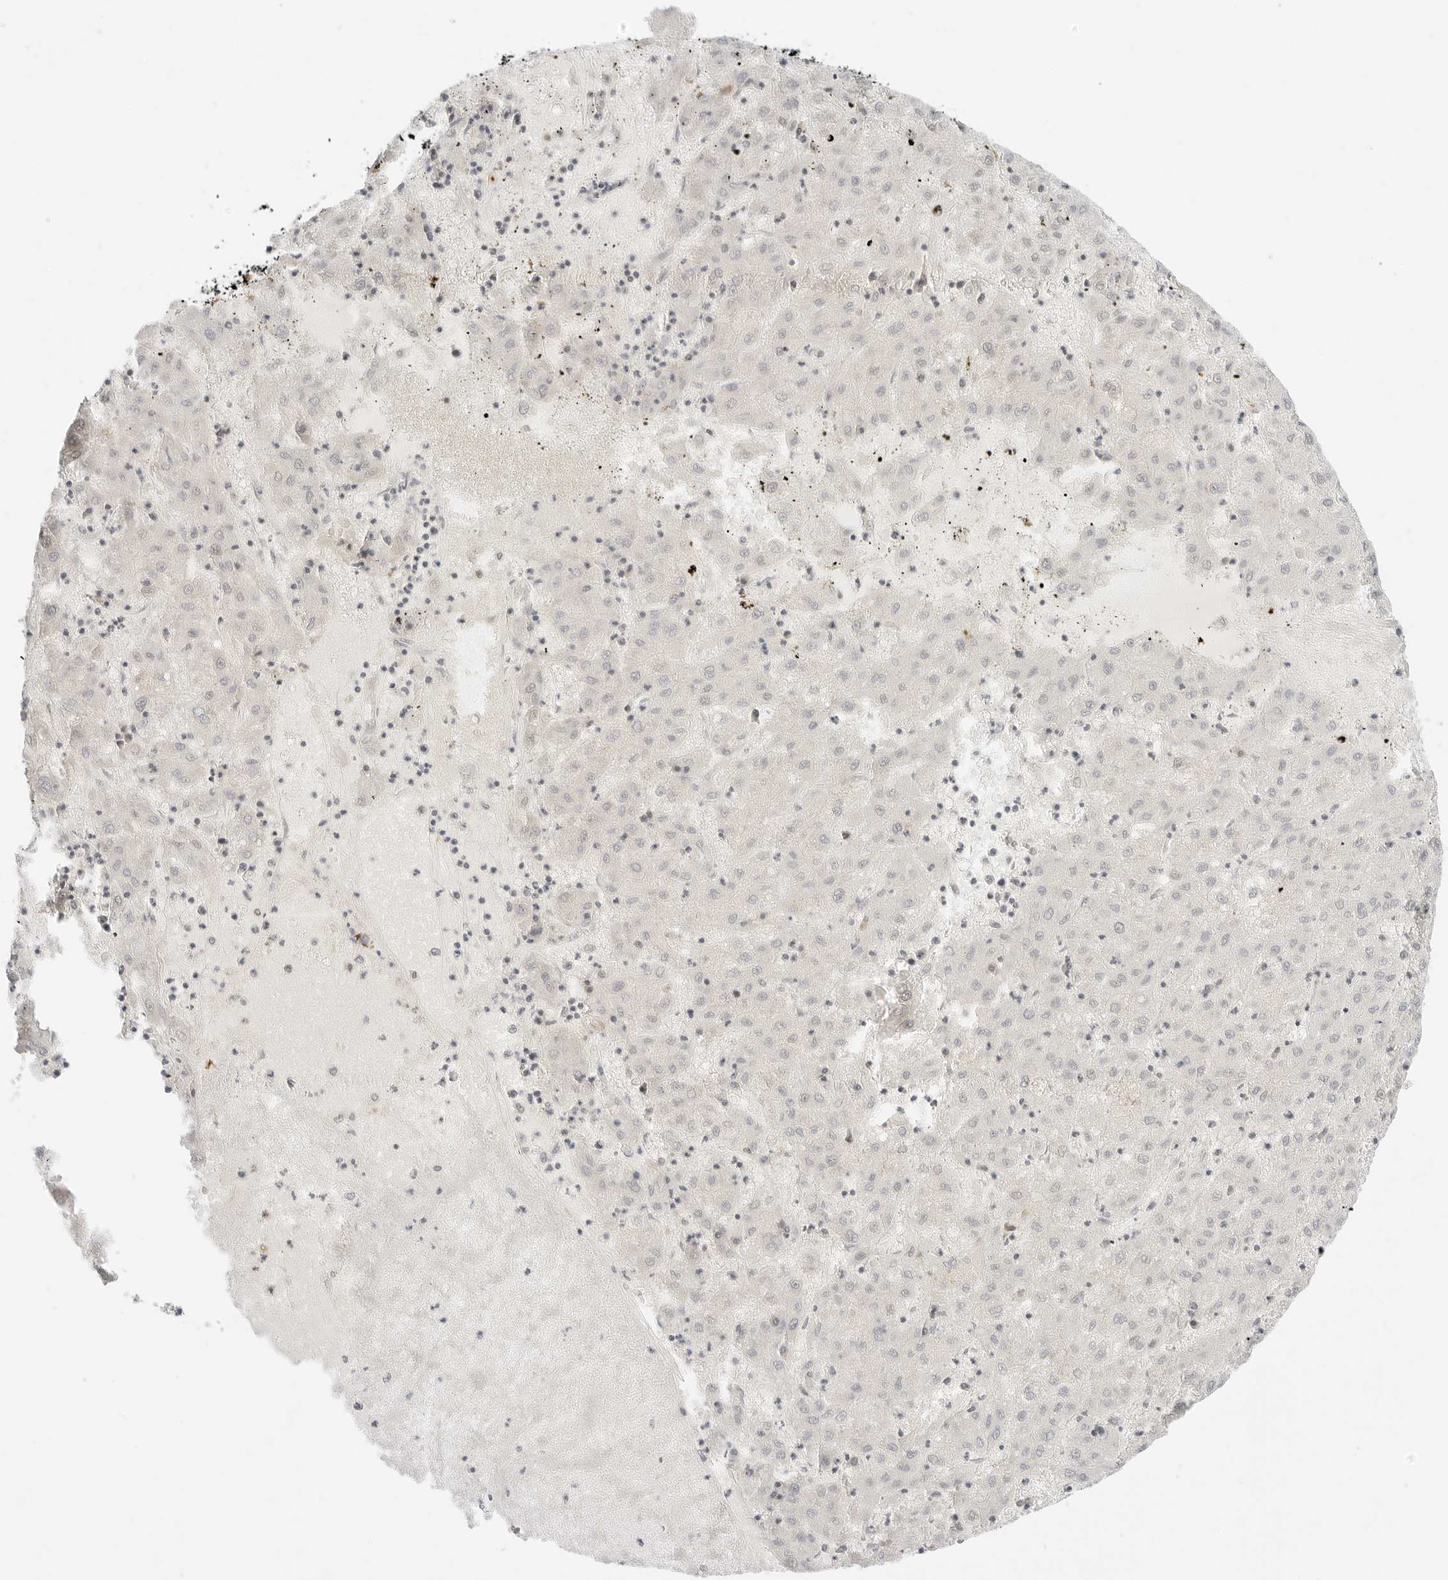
{"staining": {"intensity": "negative", "quantity": "none", "location": "none"}, "tissue": "liver cancer", "cell_type": "Tumor cells", "image_type": "cancer", "snomed": [{"axis": "morphology", "description": "Carcinoma, Hepatocellular, NOS"}, {"axis": "topography", "description": "Liver"}], "caption": "Hepatocellular carcinoma (liver) was stained to show a protein in brown. There is no significant positivity in tumor cells.", "gene": "SEPTIN4", "patient": {"sex": "male", "age": 72}}